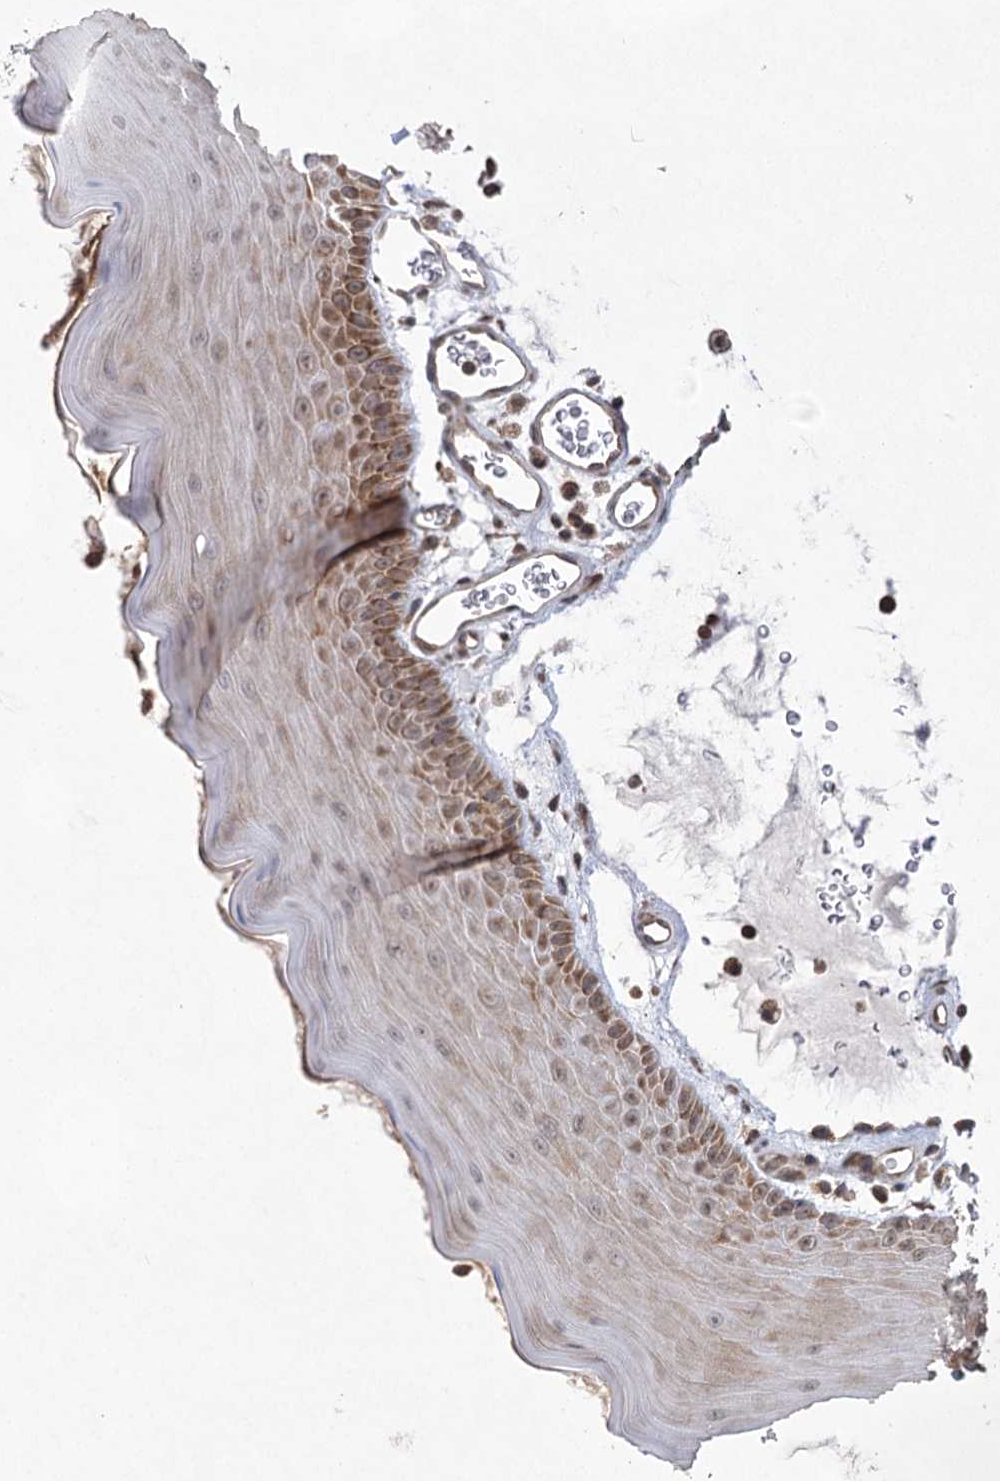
{"staining": {"intensity": "moderate", "quantity": "25%-75%", "location": "cytoplasmic/membranous,nuclear"}, "tissue": "oral mucosa", "cell_type": "Squamous epithelial cells", "image_type": "normal", "snomed": [{"axis": "morphology", "description": "Normal tissue, NOS"}, {"axis": "topography", "description": "Oral tissue"}], "caption": "Oral mucosa stained with DAB immunohistochemistry (IHC) exhibits medium levels of moderate cytoplasmic/membranous,nuclear expression in about 25%-75% of squamous epithelial cells. (Stains: DAB (3,3'-diaminobenzidine) in brown, nuclei in blue, Microscopy: brightfield microscopy at high magnification).", "gene": "EIF3A", "patient": {"sex": "male", "age": 13}}